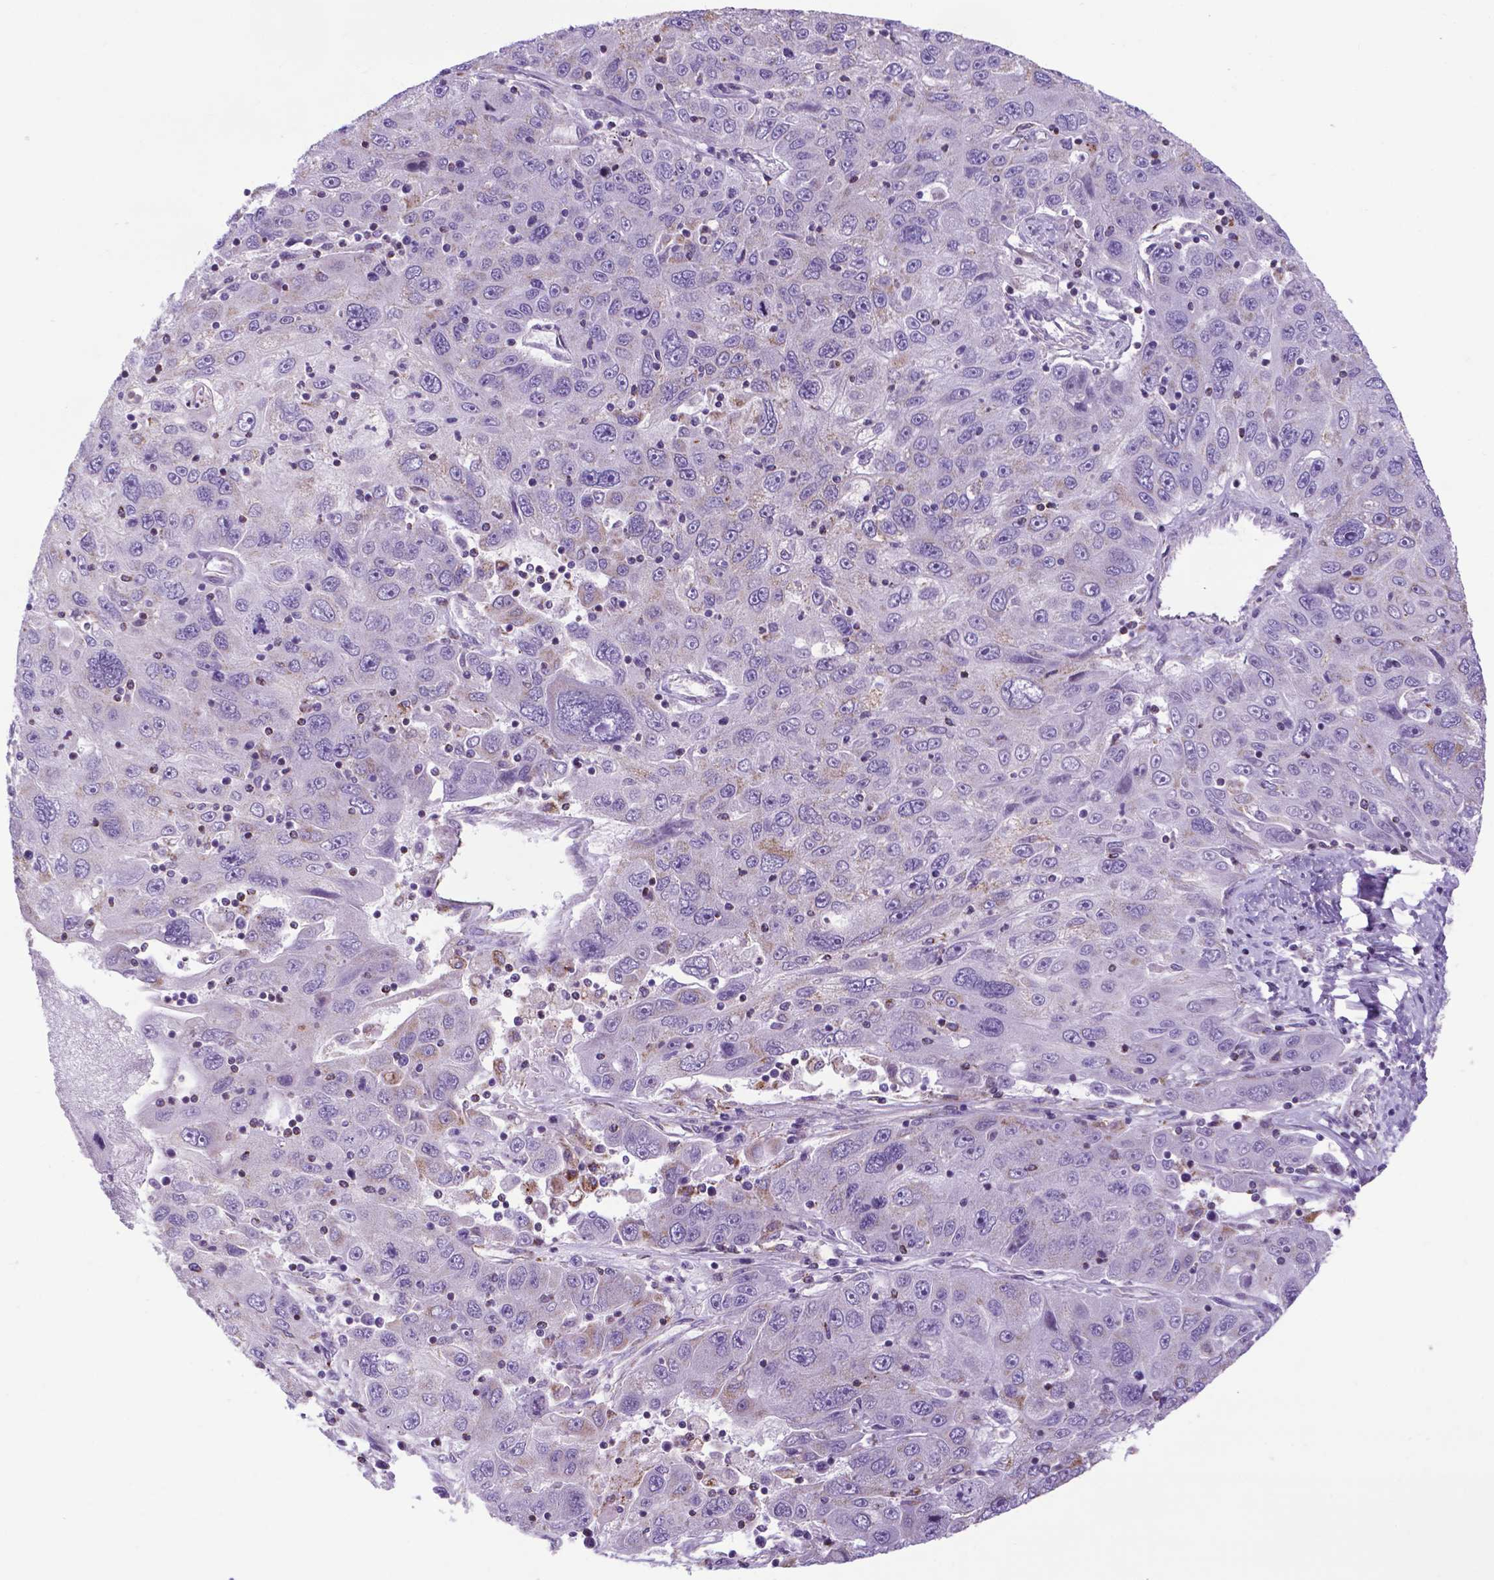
{"staining": {"intensity": "negative", "quantity": "none", "location": "none"}, "tissue": "stomach cancer", "cell_type": "Tumor cells", "image_type": "cancer", "snomed": [{"axis": "morphology", "description": "Adenocarcinoma, NOS"}, {"axis": "topography", "description": "Stomach"}], "caption": "Immunohistochemistry (IHC) of stomach adenocarcinoma demonstrates no positivity in tumor cells.", "gene": "POU3F3", "patient": {"sex": "male", "age": 56}}